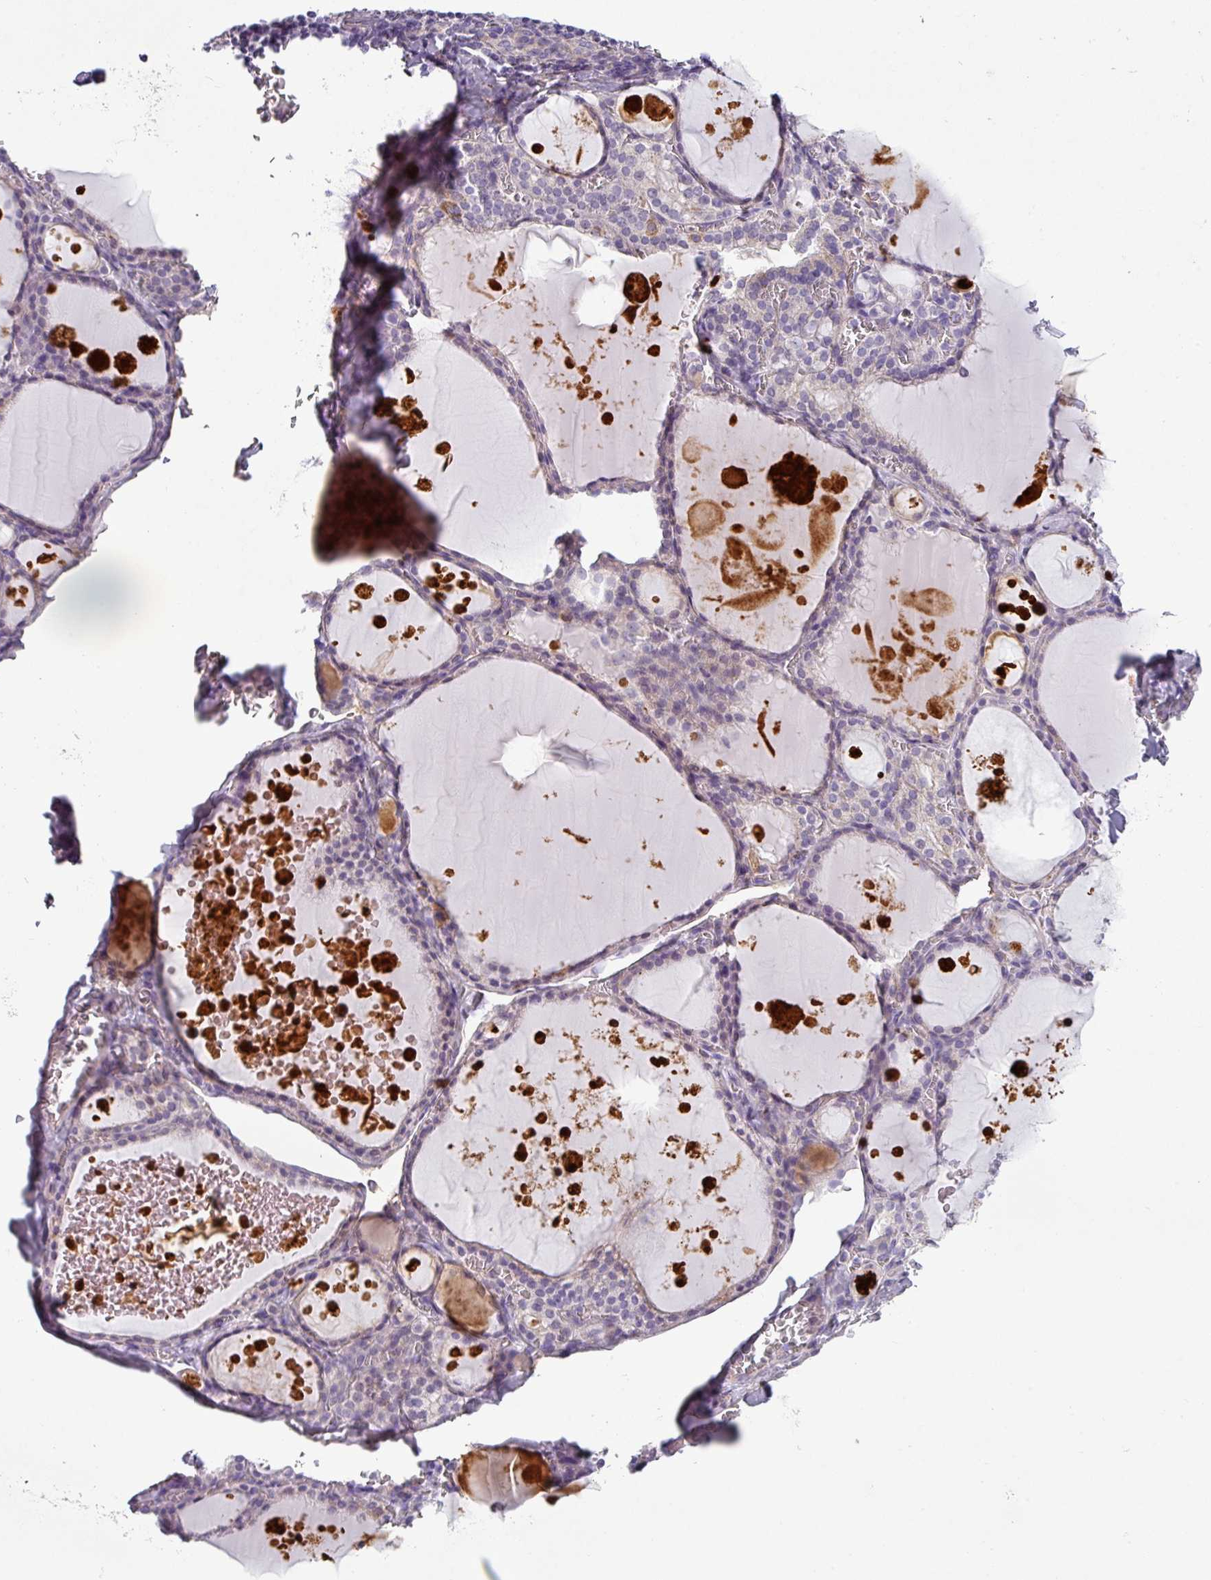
{"staining": {"intensity": "negative", "quantity": "none", "location": "none"}, "tissue": "thyroid gland", "cell_type": "Glandular cells", "image_type": "normal", "snomed": [{"axis": "morphology", "description": "Normal tissue, NOS"}, {"axis": "topography", "description": "Thyroid gland"}], "caption": "Glandular cells show no significant protein staining in normal thyroid gland. Nuclei are stained in blue.", "gene": "TMEM178B", "patient": {"sex": "male", "age": 56}}